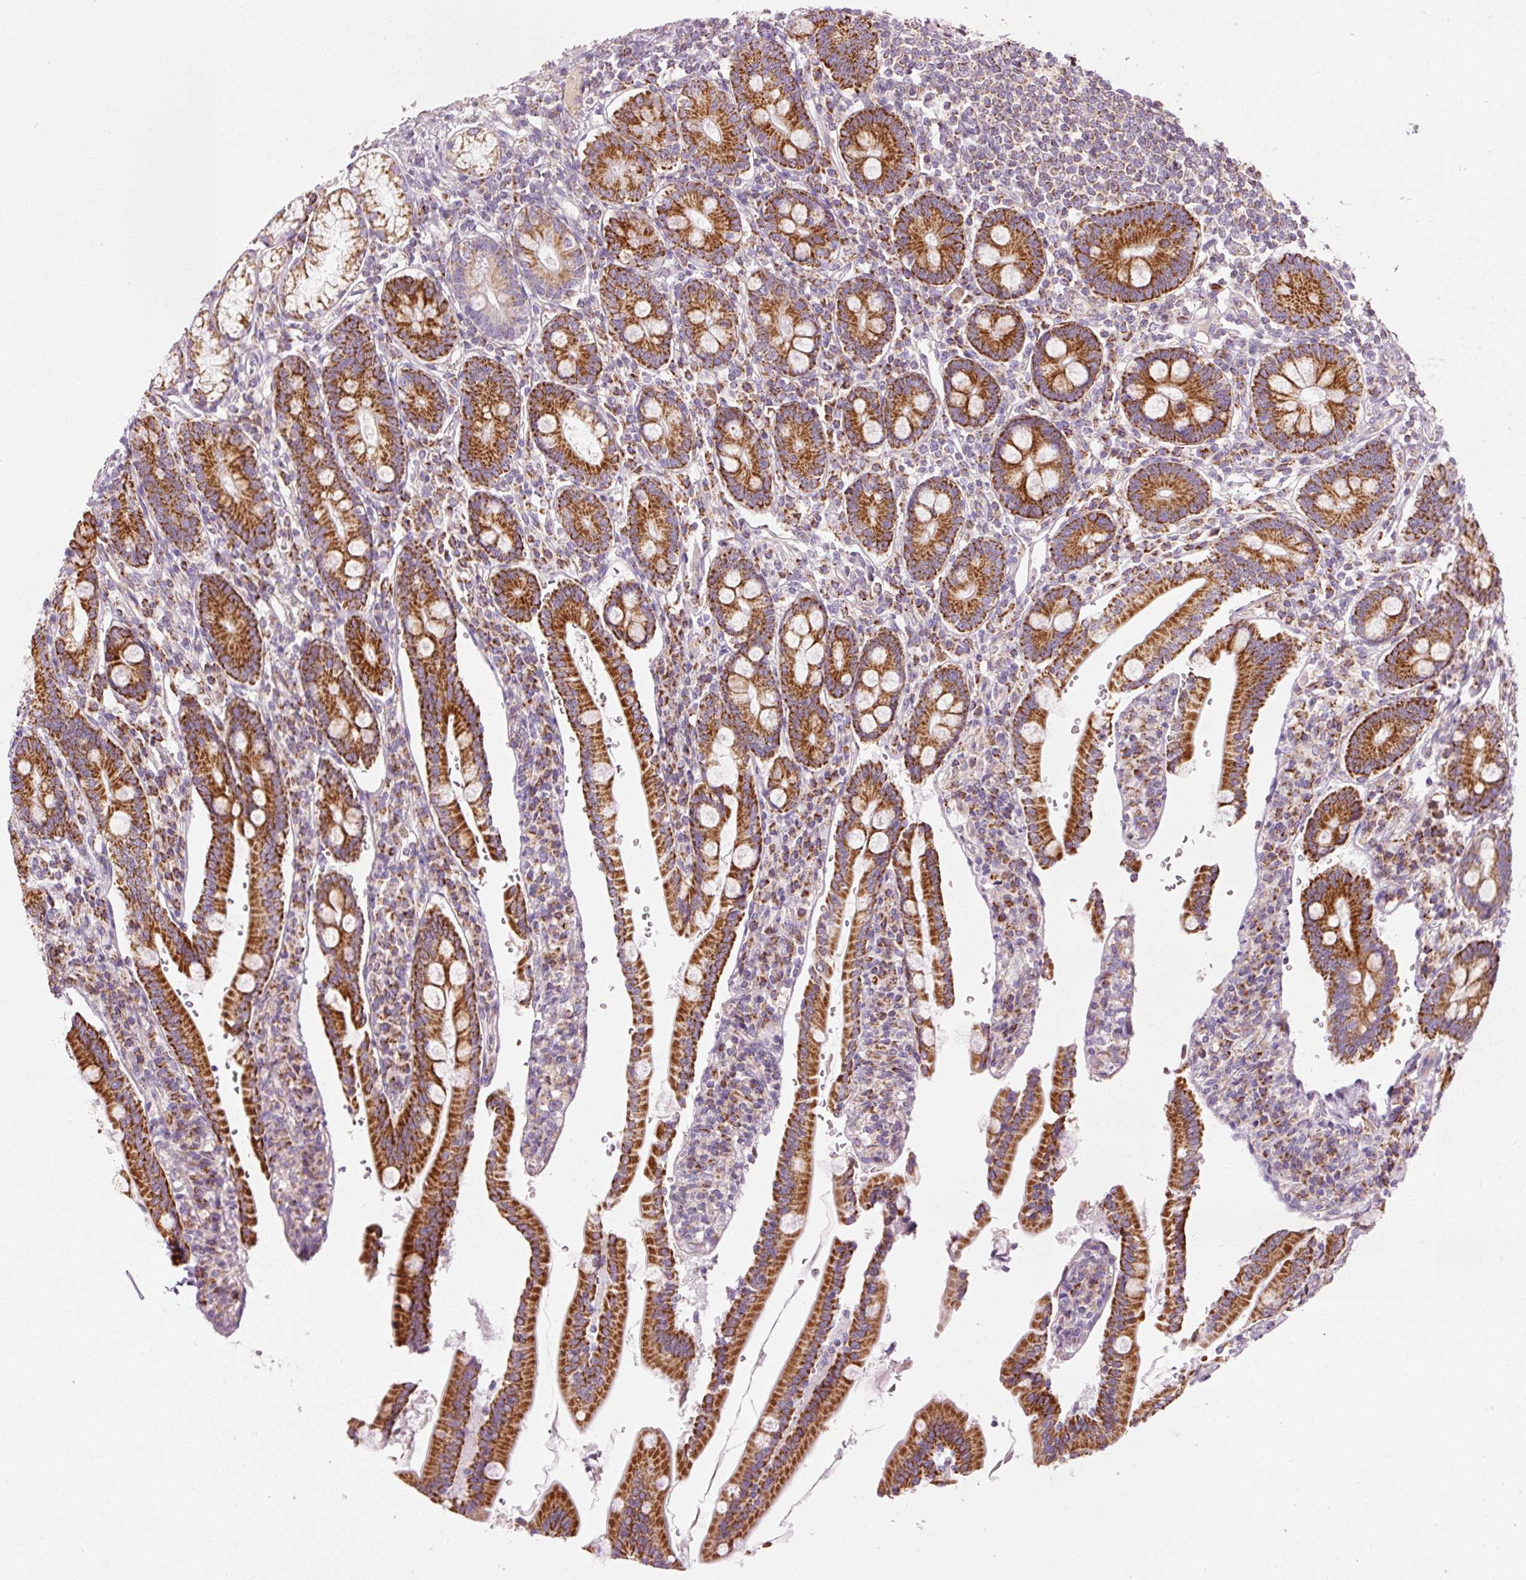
{"staining": {"intensity": "strong", "quantity": ">75%", "location": "cytoplasmic/membranous"}, "tissue": "duodenum", "cell_type": "Glandular cells", "image_type": "normal", "snomed": [{"axis": "morphology", "description": "Normal tissue, NOS"}, {"axis": "topography", "description": "Duodenum"}], "caption": "Glandular cells display strong cytoplasmic/membranous staining in about >75% of cells in normal duodenum.", "gene": "NDUFB4", "patient": {"sex": "female", "age": 67}}